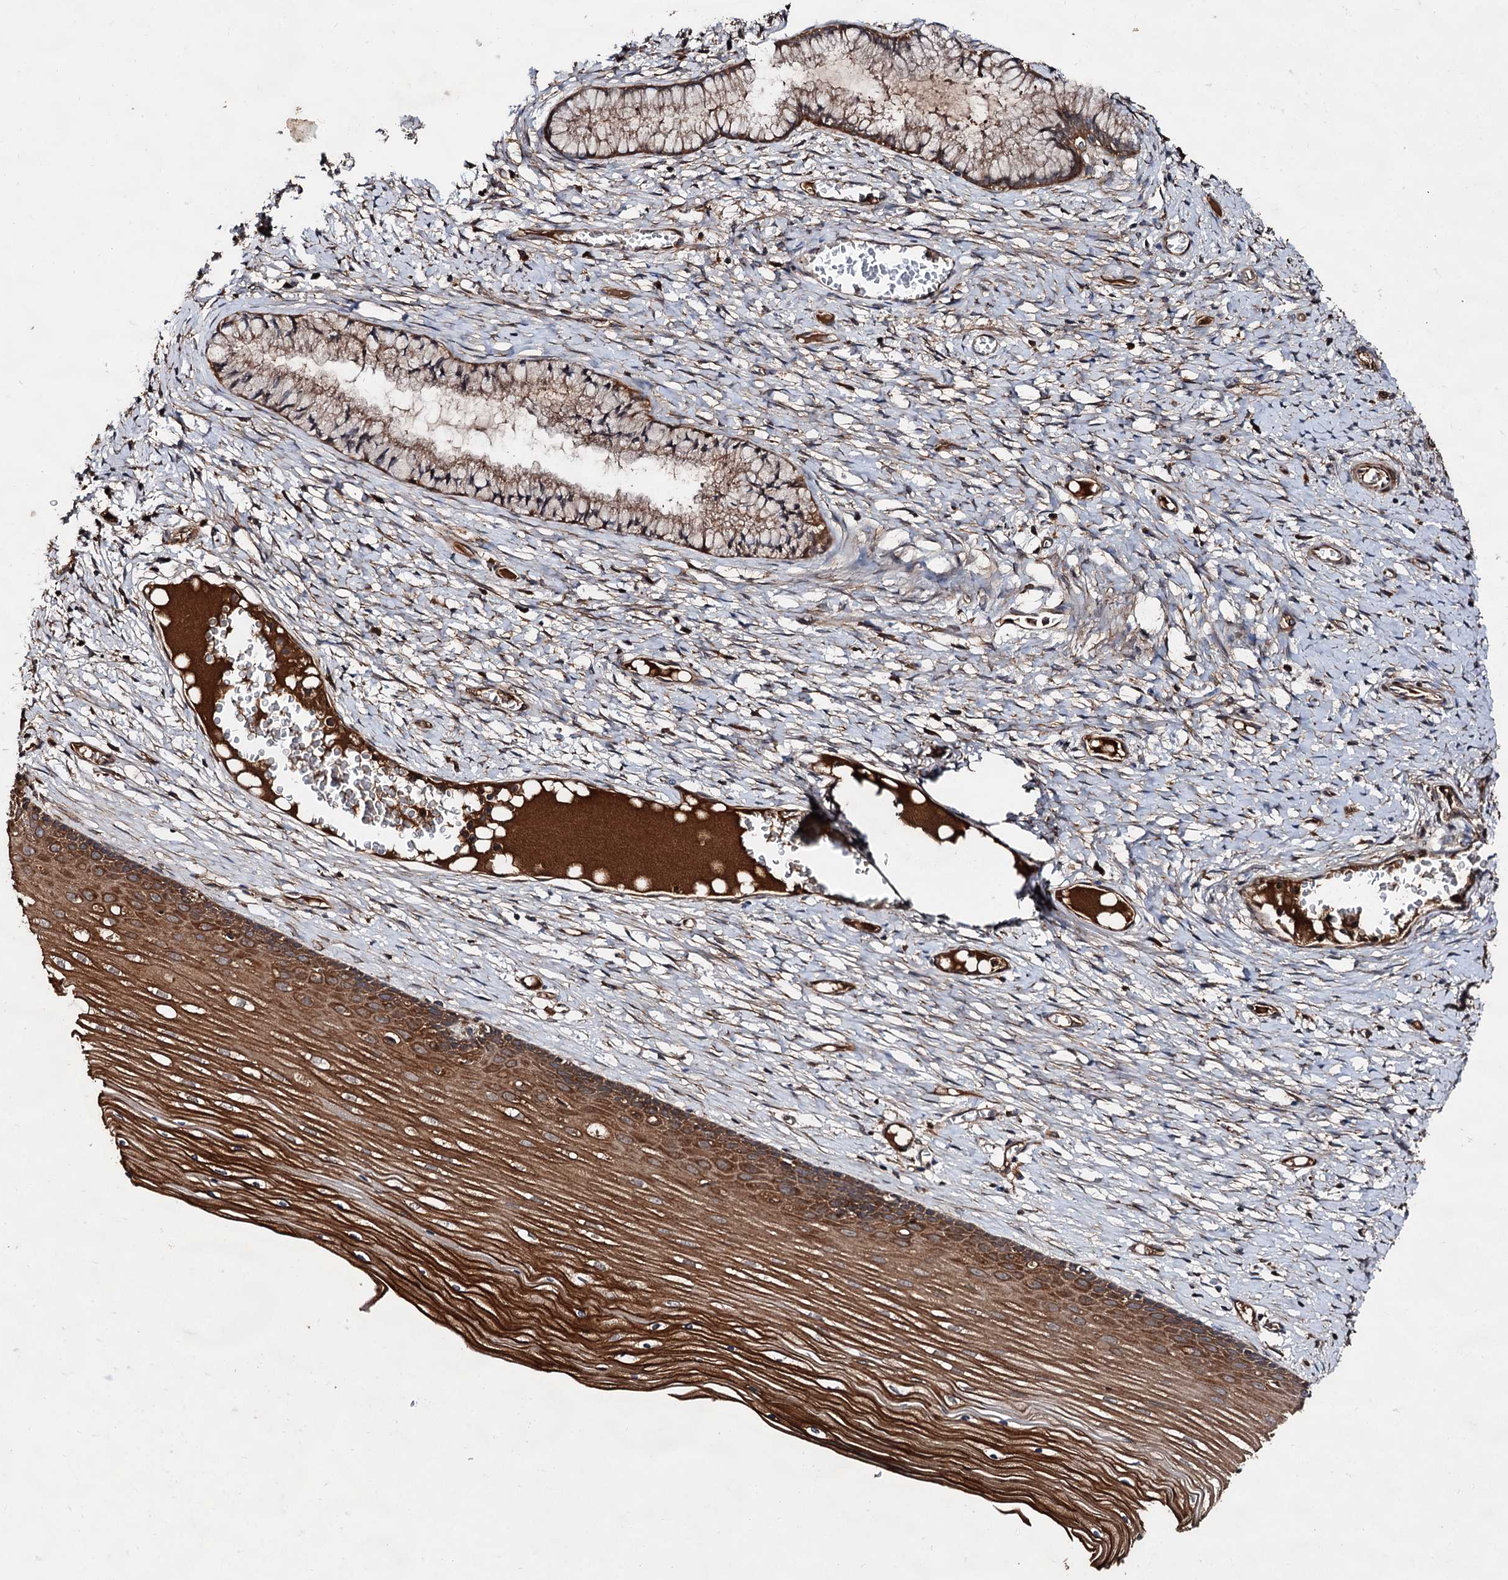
{"staining": {"intensity": "moderate", "quantity": ">75%", "location": "cytoplasmic/membranous"}, "tissue": "cervix", "cell_type": "Glandular cells", "image_type": "normal", "snomed": [{"axis": "morphology", "description": "Normal tissue, NOS"}, {"axis": "topography", "description": "Cervix"}], "caption": "A brown stain highlights moderate cytoplasmic/membranous positivity of a protein in glandular cells of unremarkable cervix.", "gene": "TEX9", "patient": {"sex": "female", "age": 42}}